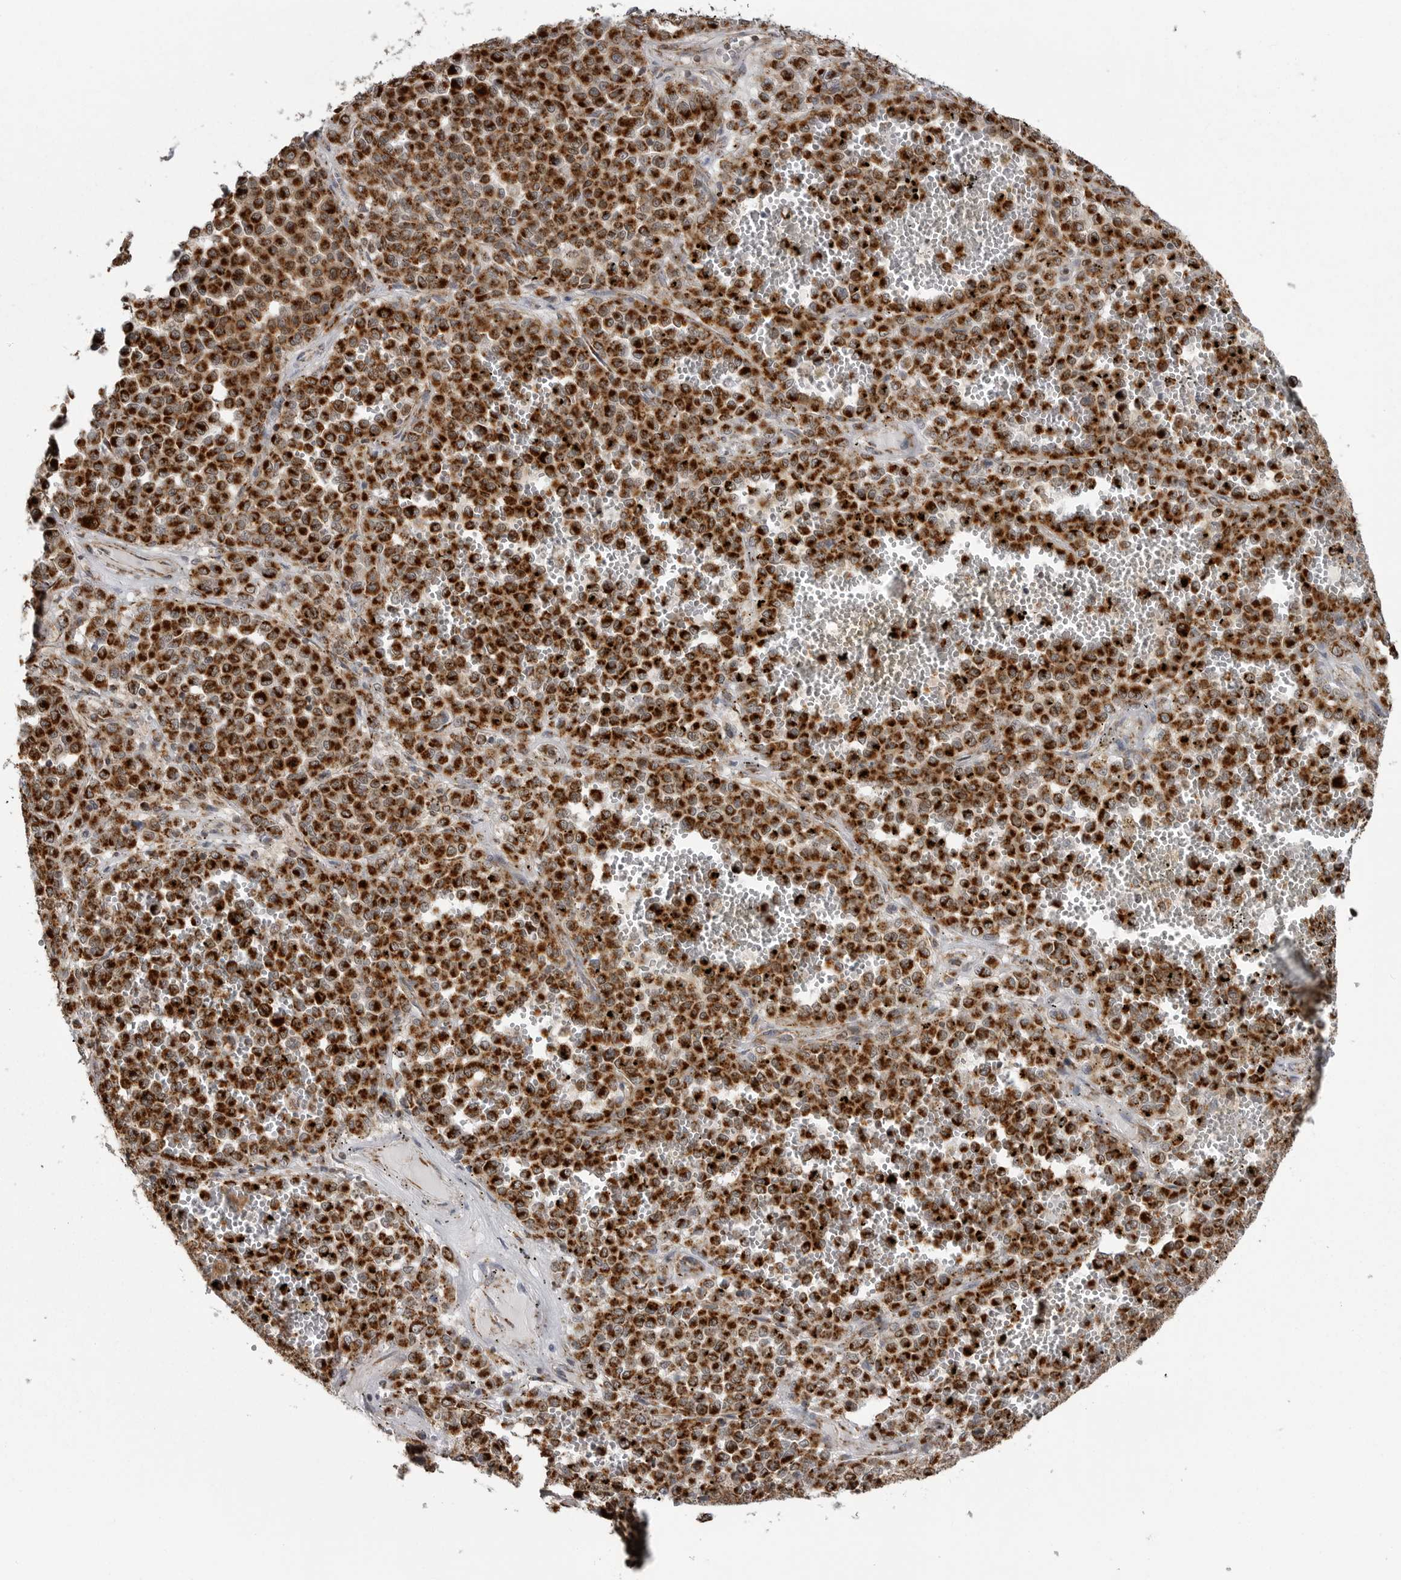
{"staining": {"intensity": "strong", "quantity": ">75%", "location": "cytoplasmic/membranous"}, "tissue": "melanoma", "cell_type": "Tumor cells", "image_type": "cancer", "snomed": [{"axis": "morphology", "description": "Malignant melanoma, Metastatic site"}, {"axis": "topography", "description": "Pancreas"}], "caption": "A histopathology image of melanoma stained for a protein demonstrates strong cytoplasmic/membranous brown staining in tumor cells. (brown staining indicates protein expression, while blue staining denotes nuclei).", "gene": "FH", "patient": {"sex": "female", "age": 30}}